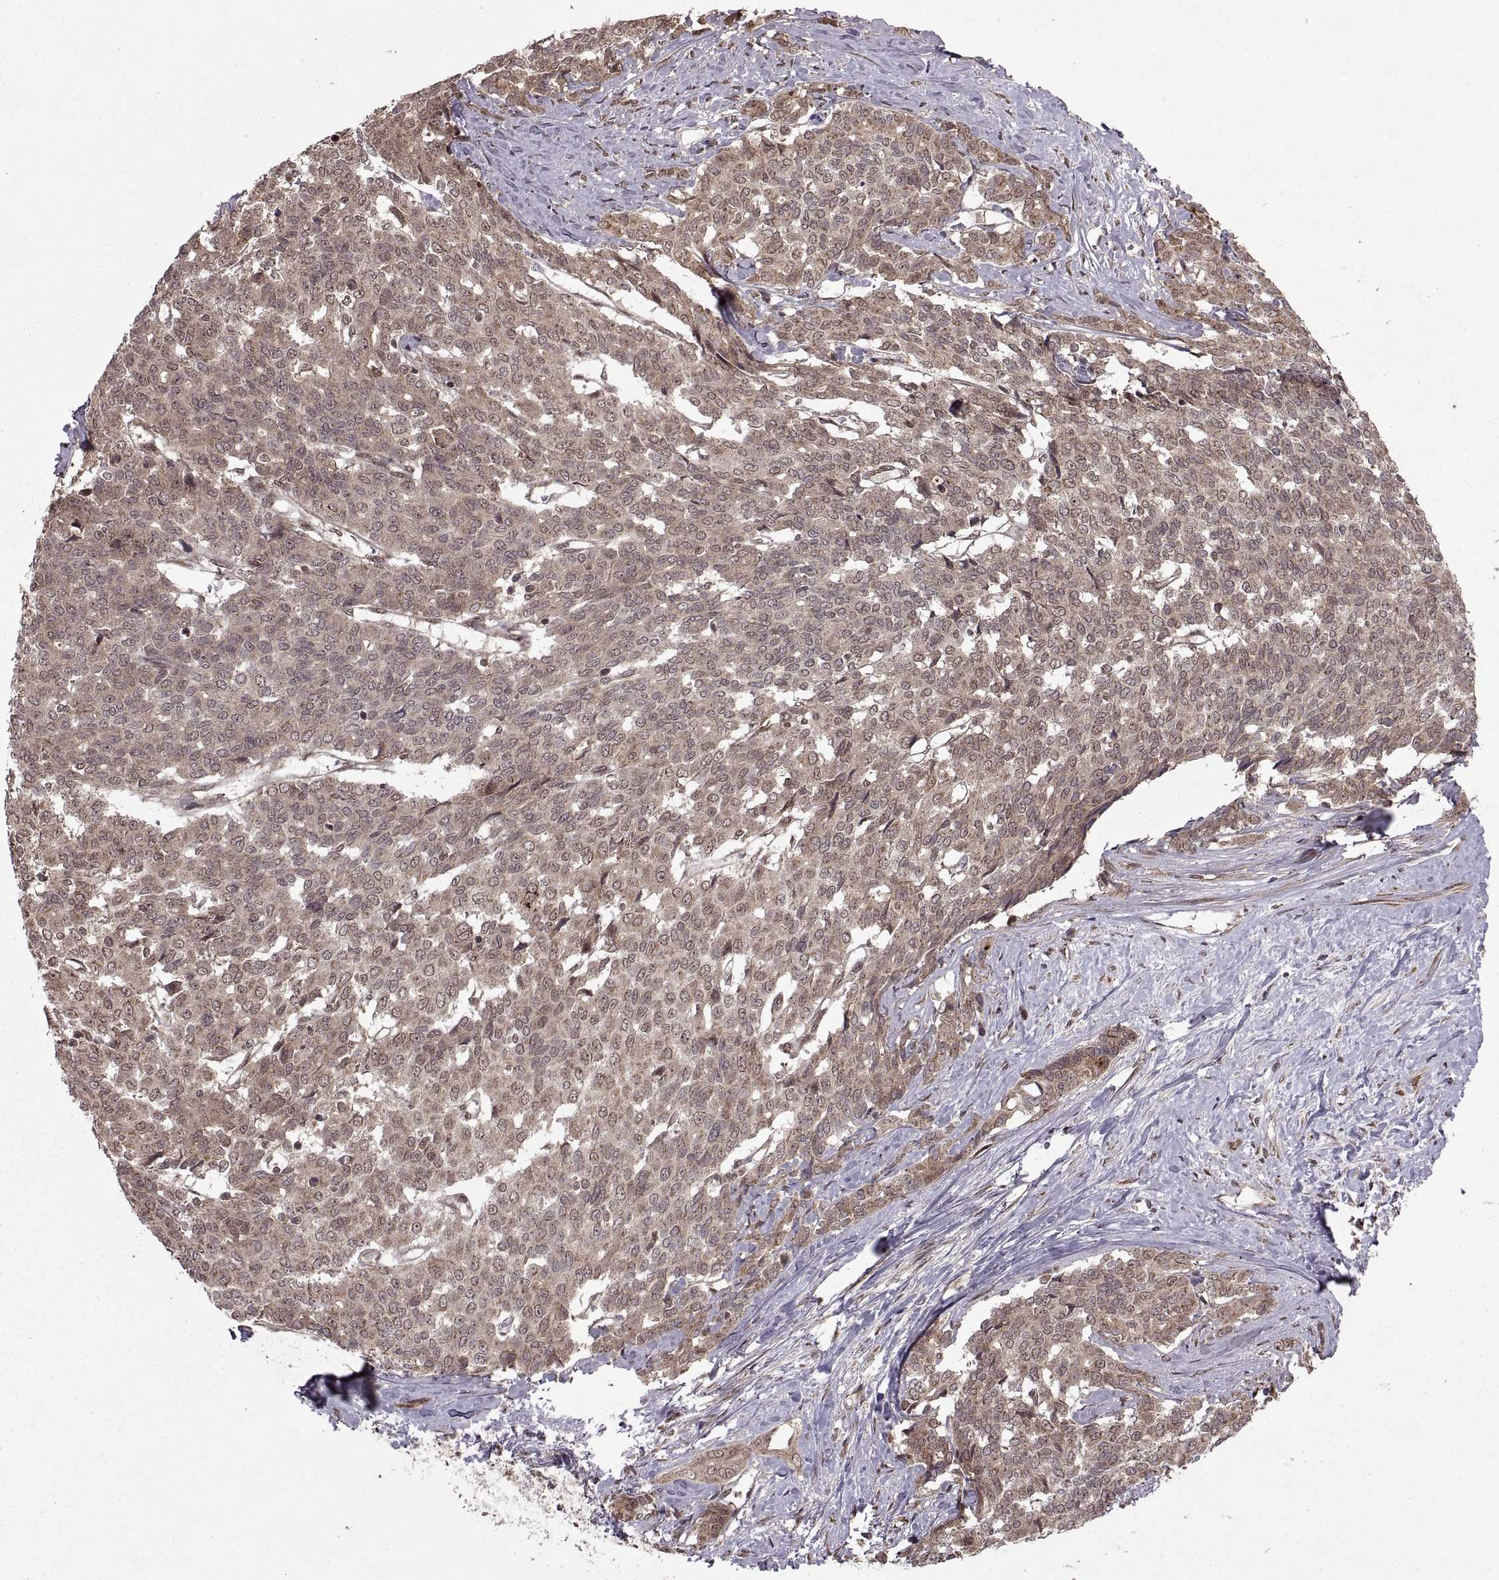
{"staining": {"intensity": "weak", "quantity": ">75%", "location": "cytoplasmic/membranous,nuclear"}, "tissue": "liver cancer", "cell_type": "Tumor cells", "image_type": "cancer", "snomed": [{"axis": "morphology", "description": "Cholangiocarcinoma"}, {"axis": "topography", "description": "Liver"}], "caption": "This is a photomicrograph of immunohistochemistry (IHC) staining of cholangiocarcinoma (liver), which shows weak expression in the cytoplasmic/membranous and nuclear of tumor cells.", "gene": "PTOV1", "patient": {"sex": "female", "age": 47}}